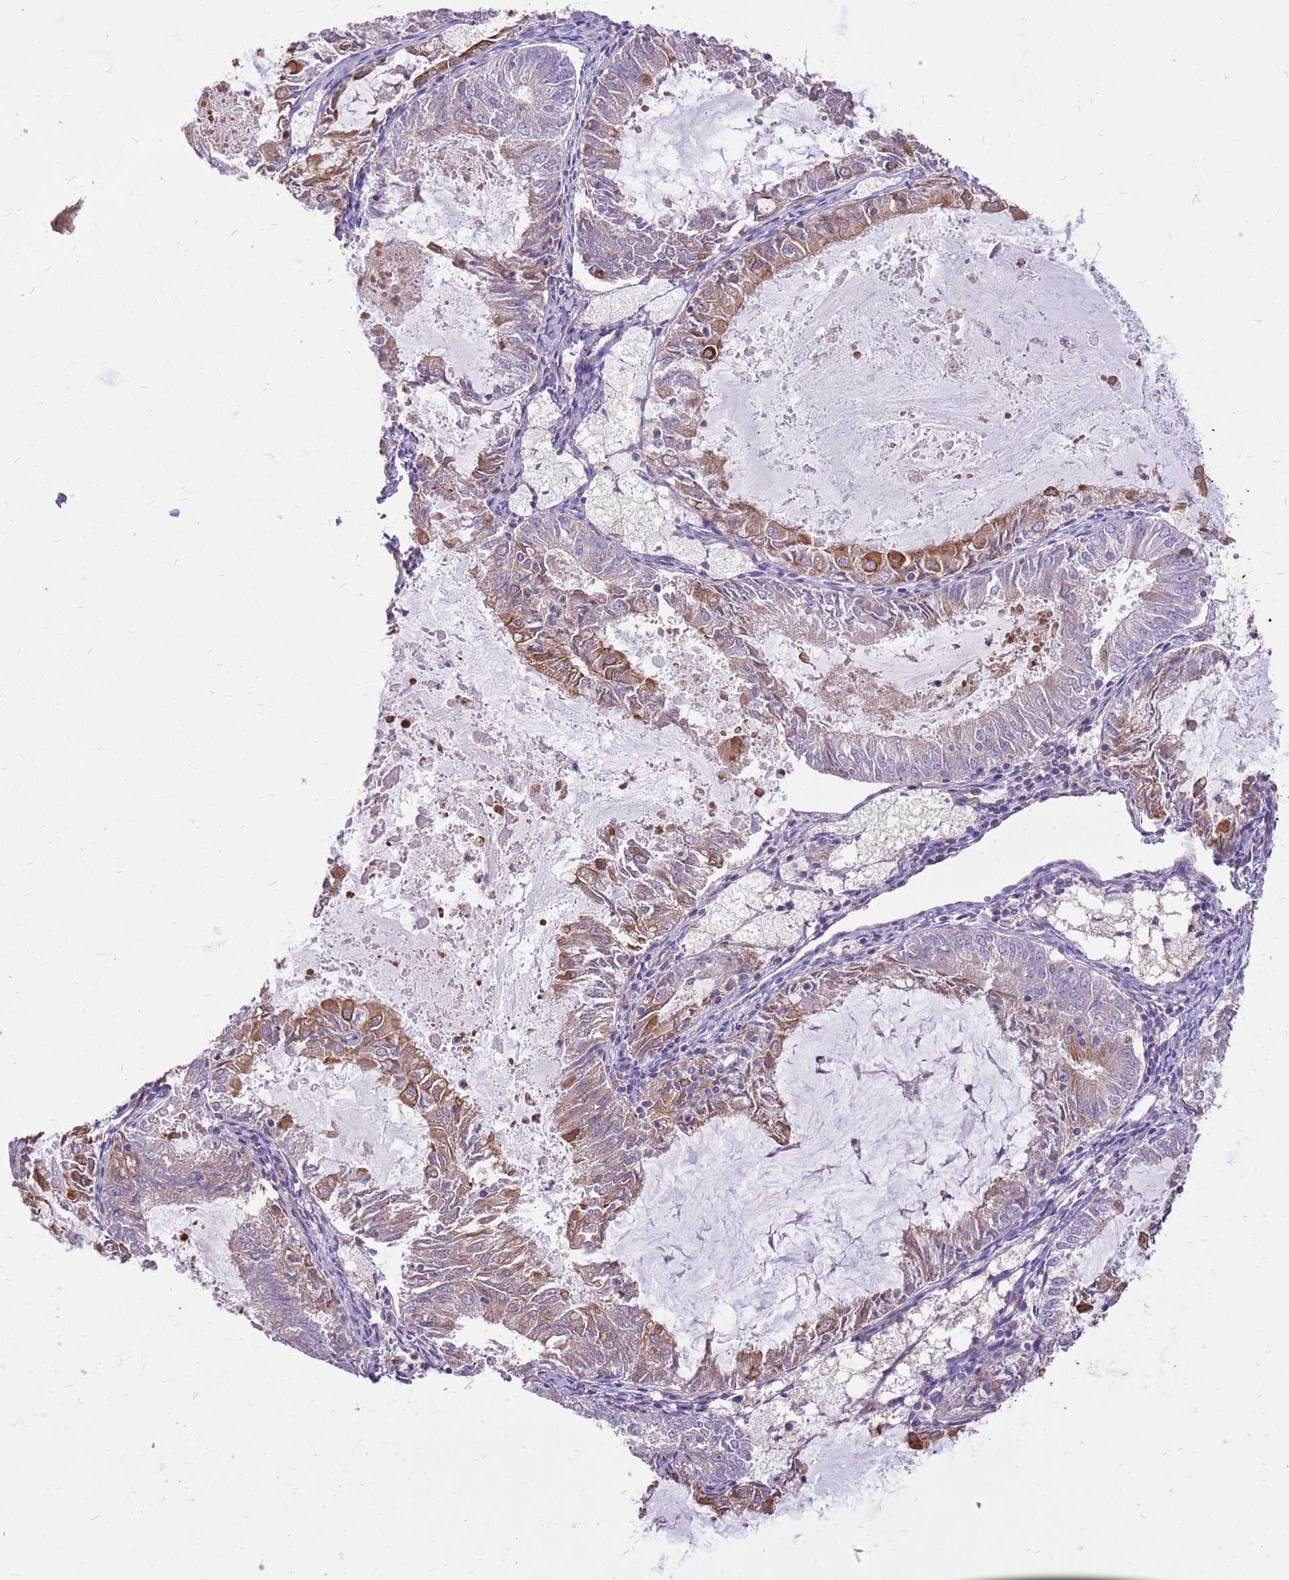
{"staining": {"intensity": "moderate", "quantity": "25%-75%", "location": "cytoplasmic/membranous"}, "tissue": "endometrial cancer", "cell_type": "Tumor cells", "image_type": "cancer", "snomed": [{"axis": "morphology", "description": "Adenocarcinoma, NOS"}, {"axis": "topography", "description": "Endometrium"}], "caption": "Moderate cytoplasmic/membranous protein positivity is identified in approximately 25%-75% of tumor cells in endometrial adenocarcinoma.", "gene": "WASHC4", "patient": {"sex": "female", "age": 57}}